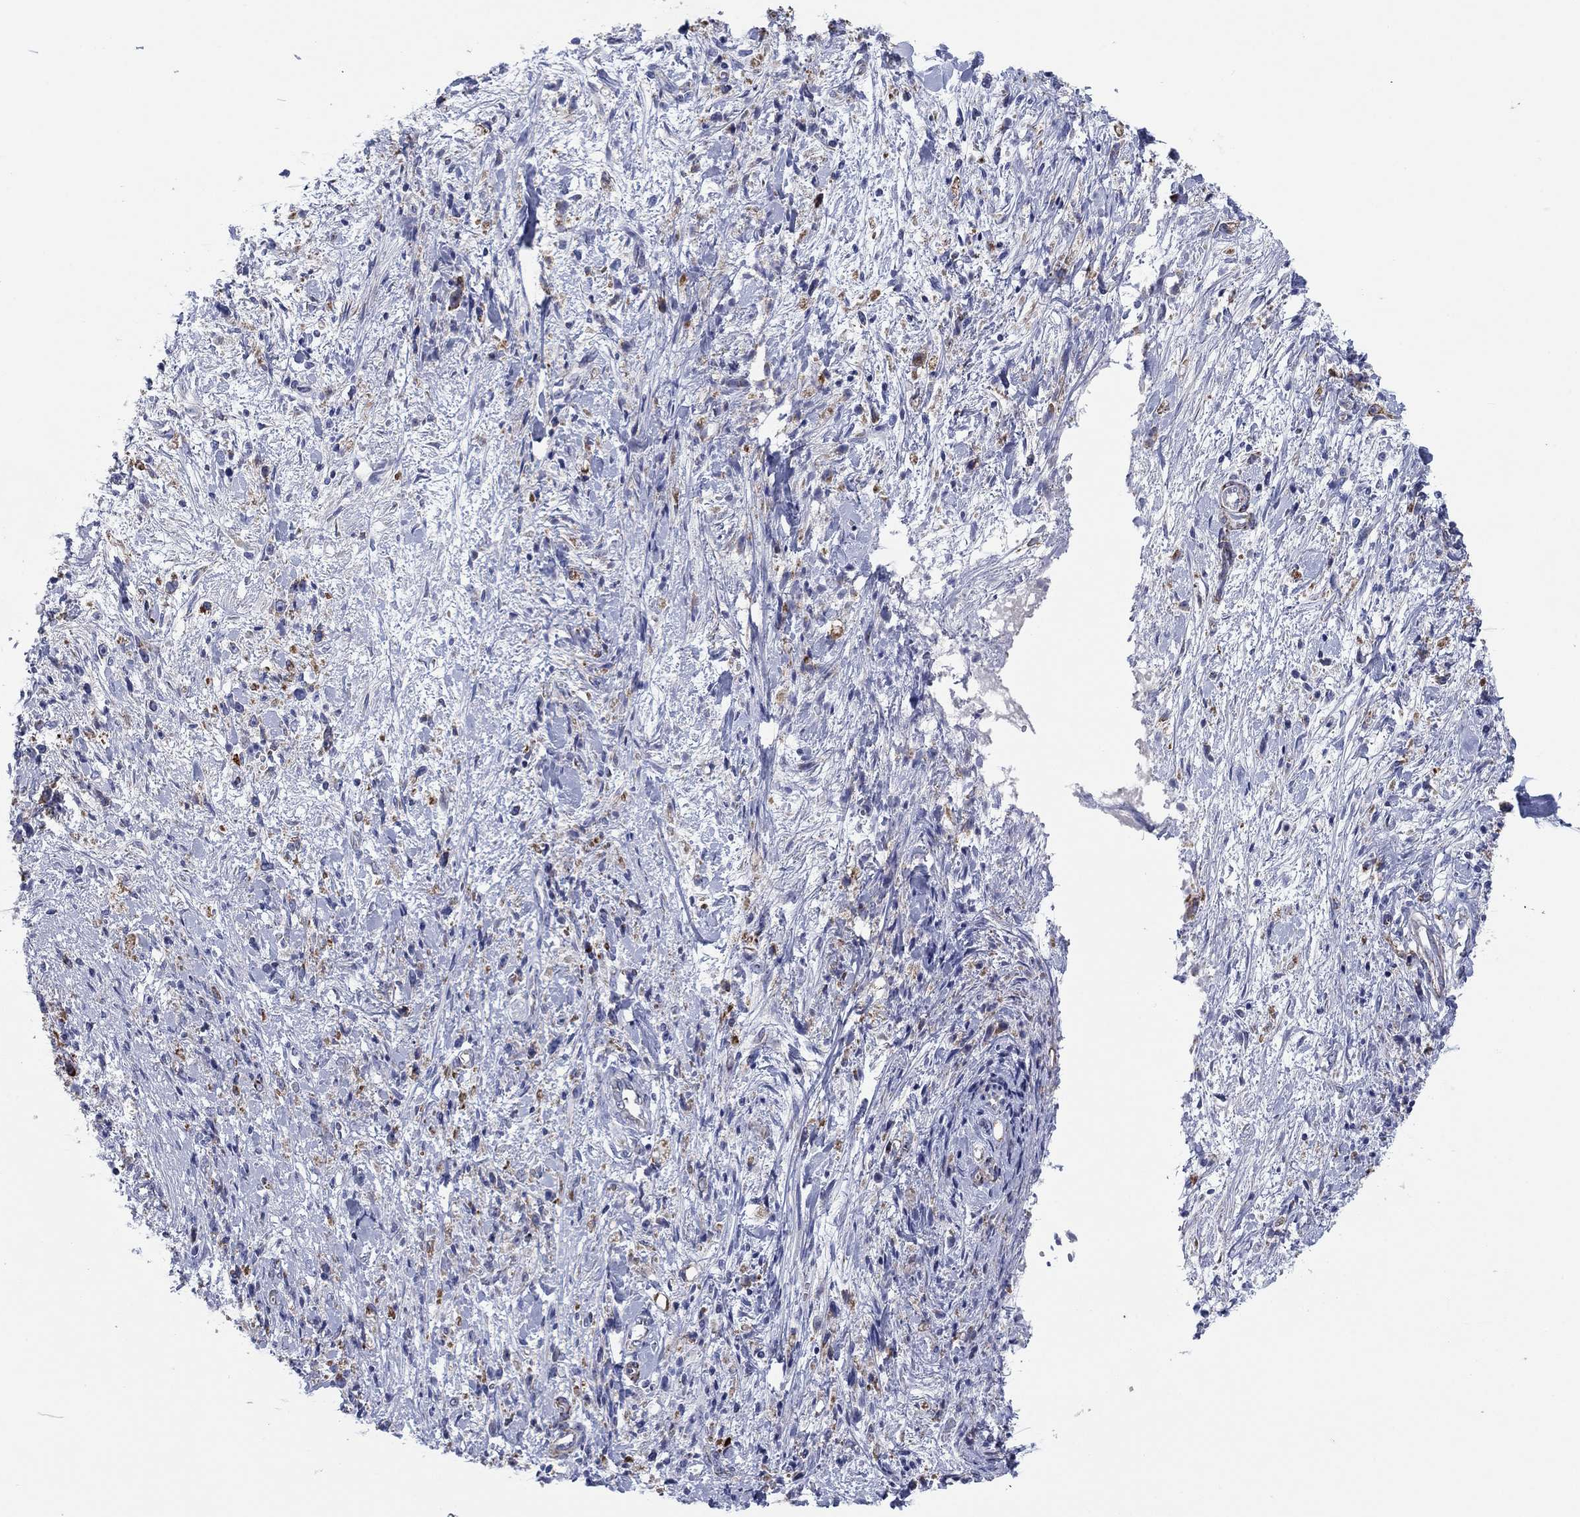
{"staining": {"intensity": "moderate", "quantity": "25%-75%", "location": "cytoplasmic/membranous"}, "tissue": "stomach cancer", "cell_type": "Tumor cells", "image_type": "cancer", "snomed": [{"axis": "morphology", "description": "Adenocarcinoma, NOS"}, {"axis": "topography", "description": "Stomach"}], "caption": "DAB immunohistochemical staining of human stomach cancer exhibits moderate cytoplasmic/membranous protein expression in about 25%-75% of tumor cells. (brown staining indicates protein expression, while blue staining denotes nuclei).", "gene": "MGST3", "patient": {"sex": "female", "age": 59}}